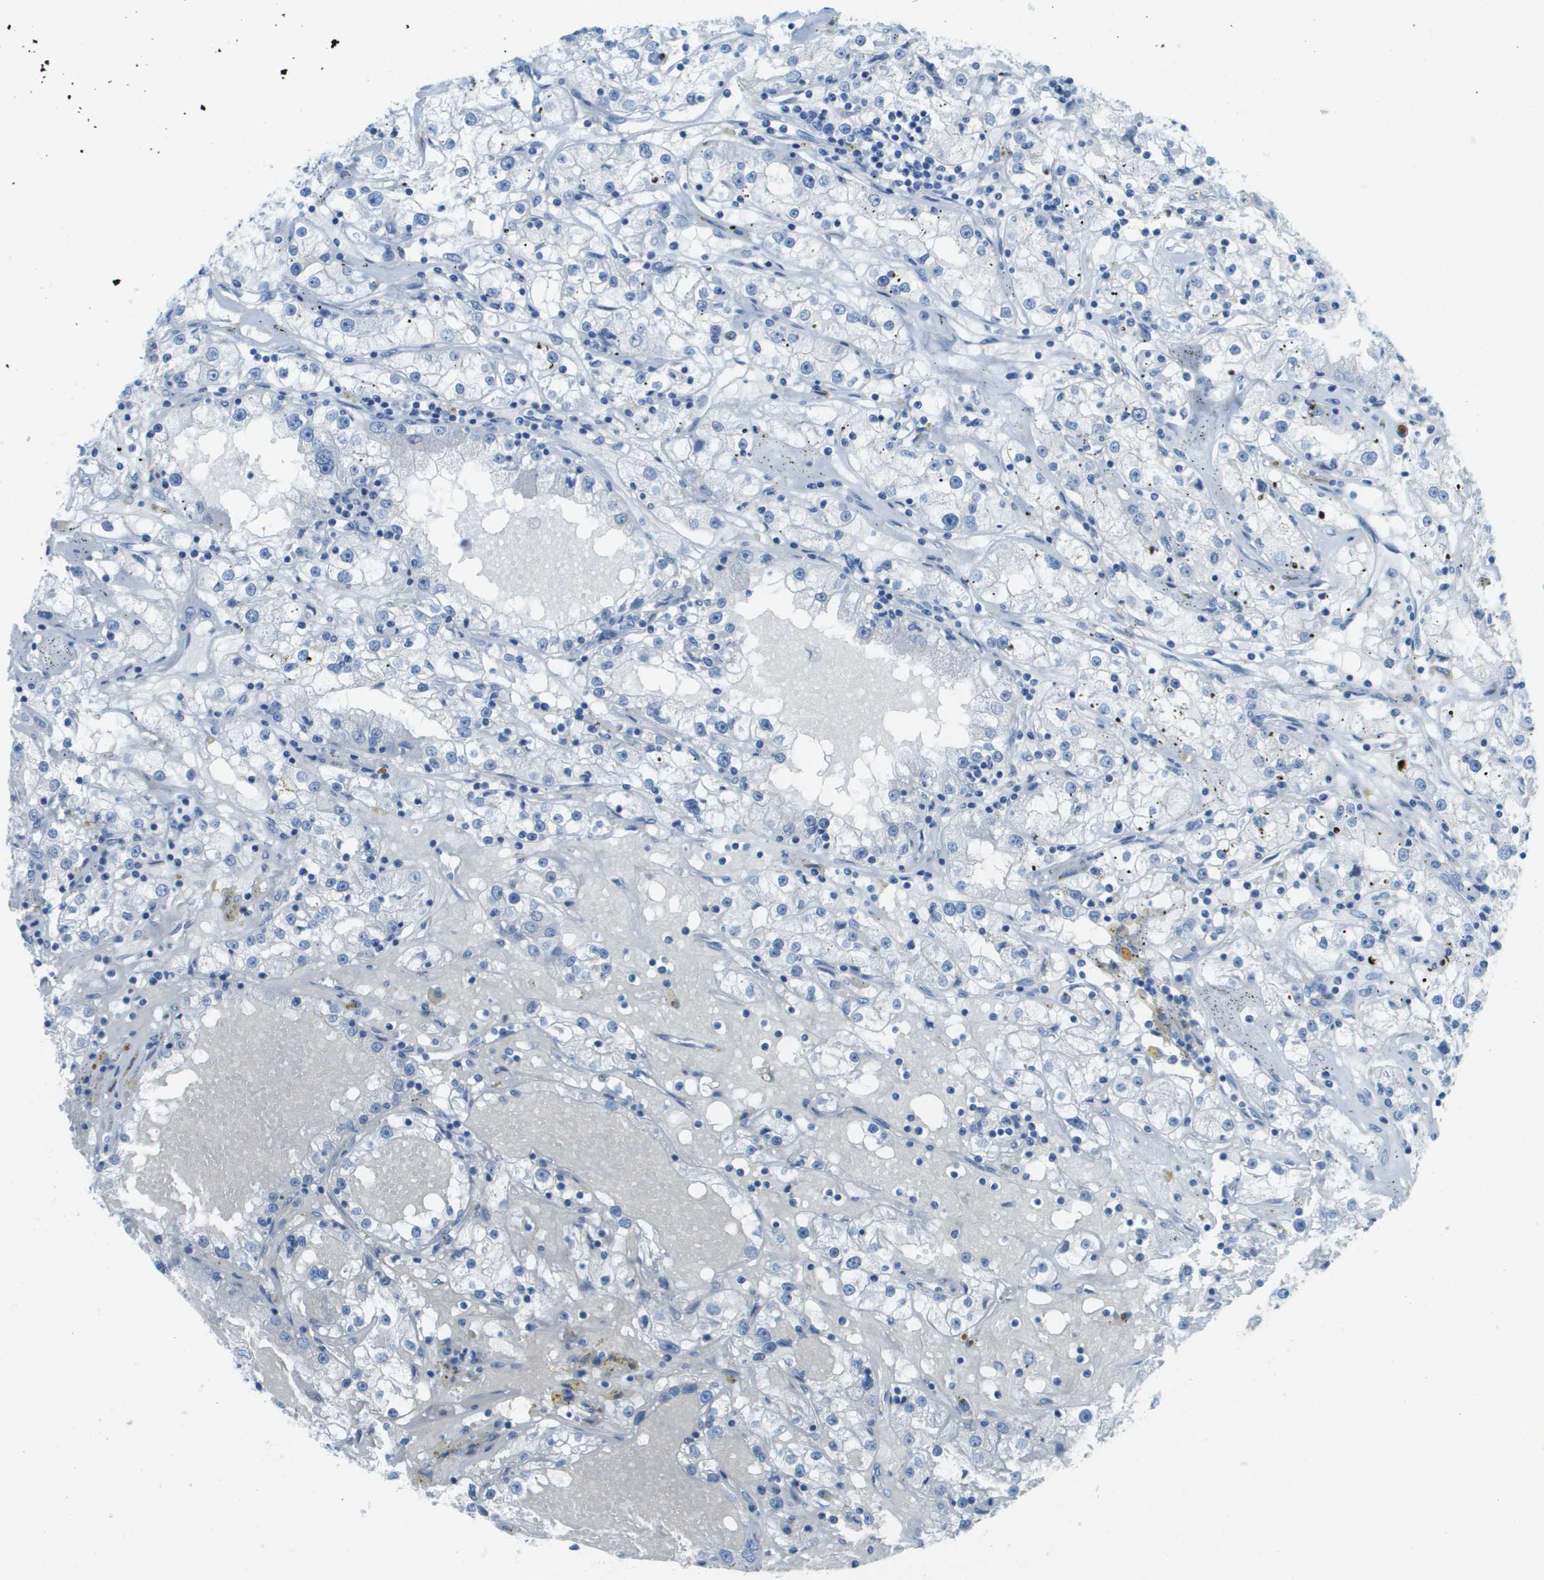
{"staining": {"intensity": "negative", "quantity": "none", "location": "none"}, "tissue": "renal cancer", "cell_type": "Tumor cells", "image_type": "cancer", "snomed": [{"axis": "morphology", "description": "Adenocarcinoma, NOS"}, {"axis": "topography", "description": "Kidney"}], "caption": "Tumor cells are negative for protein expression in human renal cancer (adenocarcinoma). (Brightfield microscopy of DAB (3,3'-diaminobenzidine) immunohistochemistry at high magnification).", "gene": "DCN", "patient": {"sex": "male", "age": 56}}